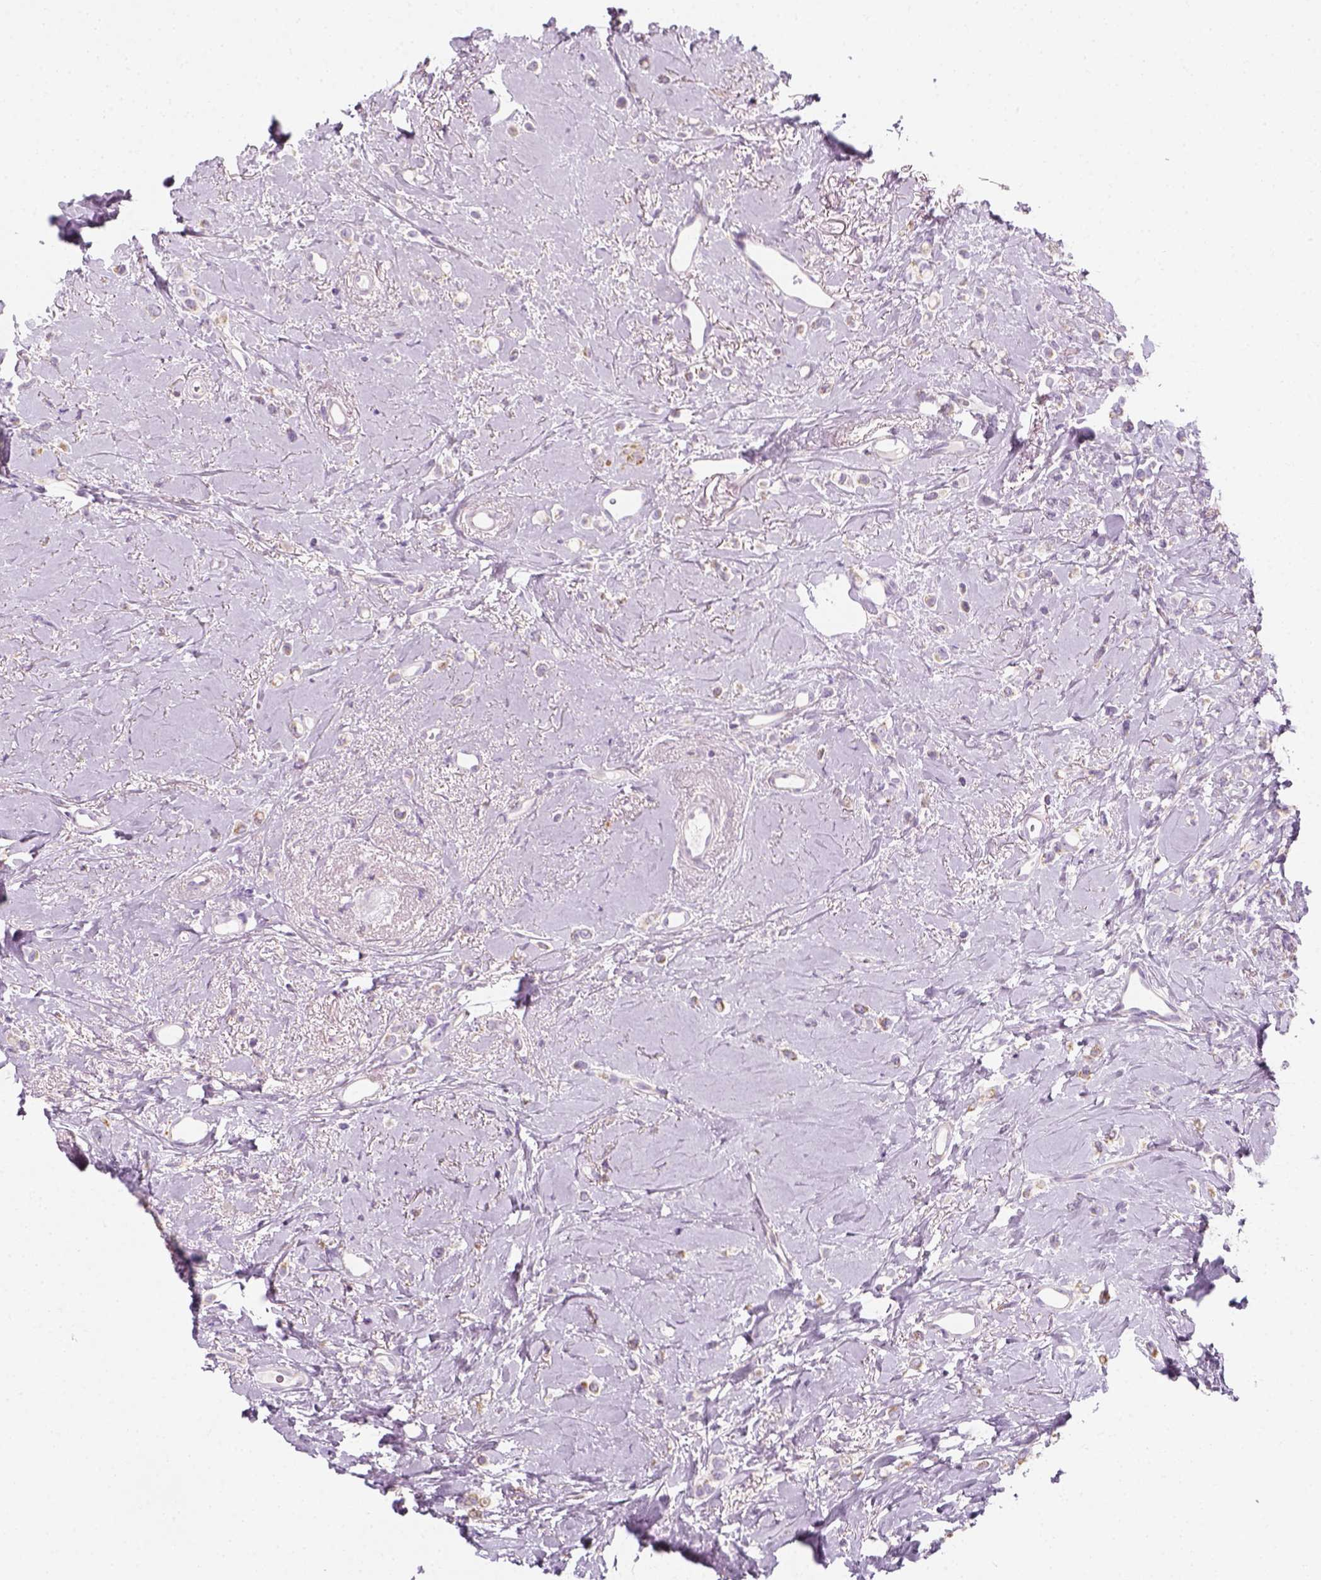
{"staining": {"intensity": "negative", "quantity": "none", "location": "none"}, "tissue": "breast cancer", "cell_type": "Tumor cells", "image_type": "cancer", "snomed": [{"axis": "morphology", "description": "Lobular carcinoma"}, {"axis": "topography", "description": "Breast"}], "caption": "This is an immunohistochemistry (IHC) photomicrograph of human breast cancer. There is no expression in tumor cells.", "gene": "AWAT2", "patient": {"sex": "female", "age": 66}}